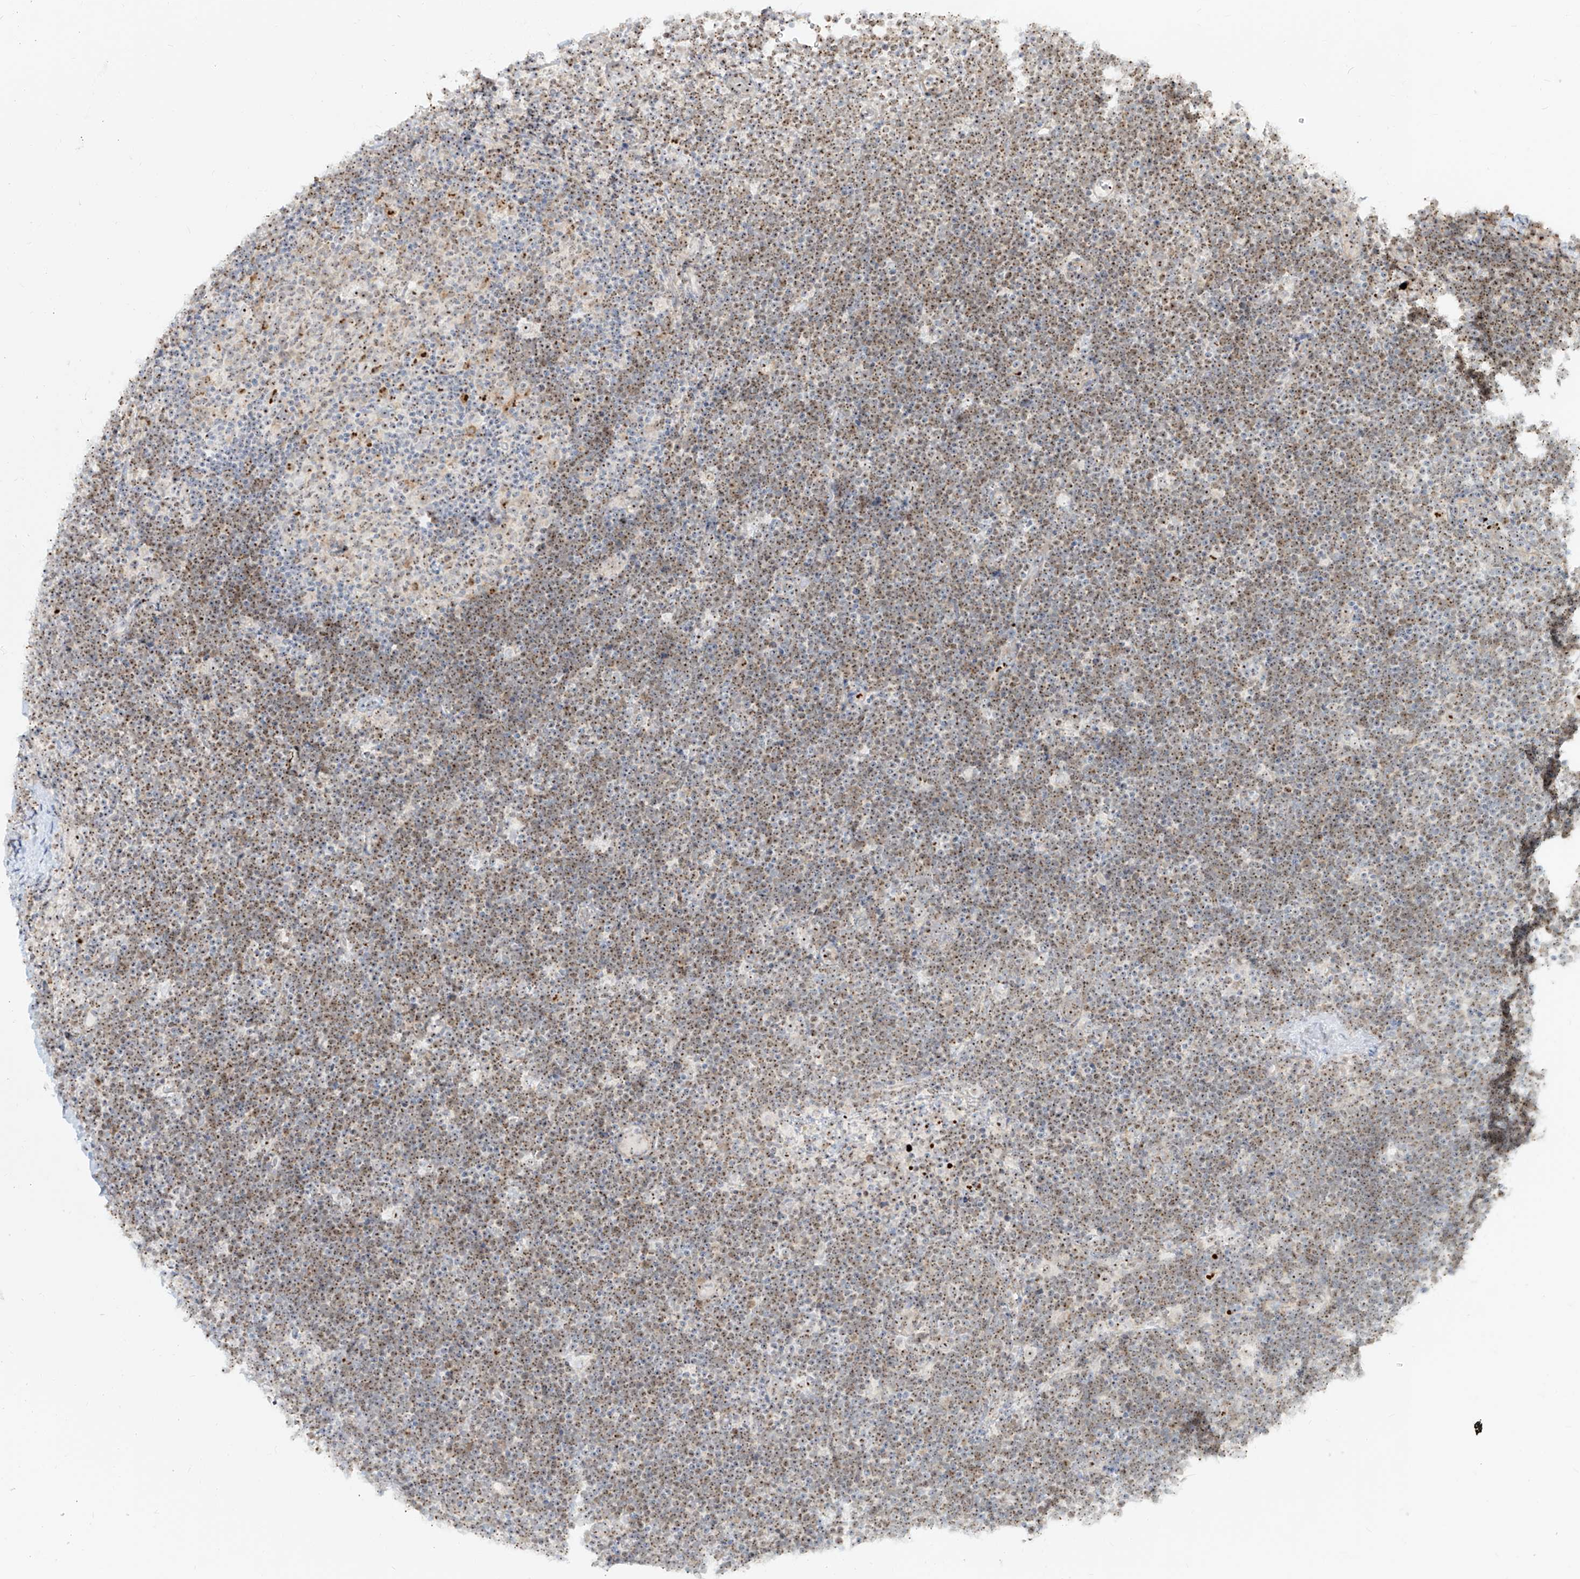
{"staining": {"intensity": "moderate", "quantity": ">75%", "location": "nuclear"}, "tissue": "lymphoma", "cell_type": "Tumor cells", "image_type": "cancer", "snomed": [{"axis": "morphology", "description": "Malignant lymphoma, non-Hodgkin's type, High grade"}, {"axis": "topography", "description": "Lymph node"}], "caption": "Immunohistochemistry (DAB (3,3'-diaminobenzidine)) staining of high-grade malignant lymphoma, non-Hodgkin's type exhibits moderate nuclear protein expression in about >75% of tumor cells.", "gene": "BYSL", "patient": {"sex": "male", "age": 13}}